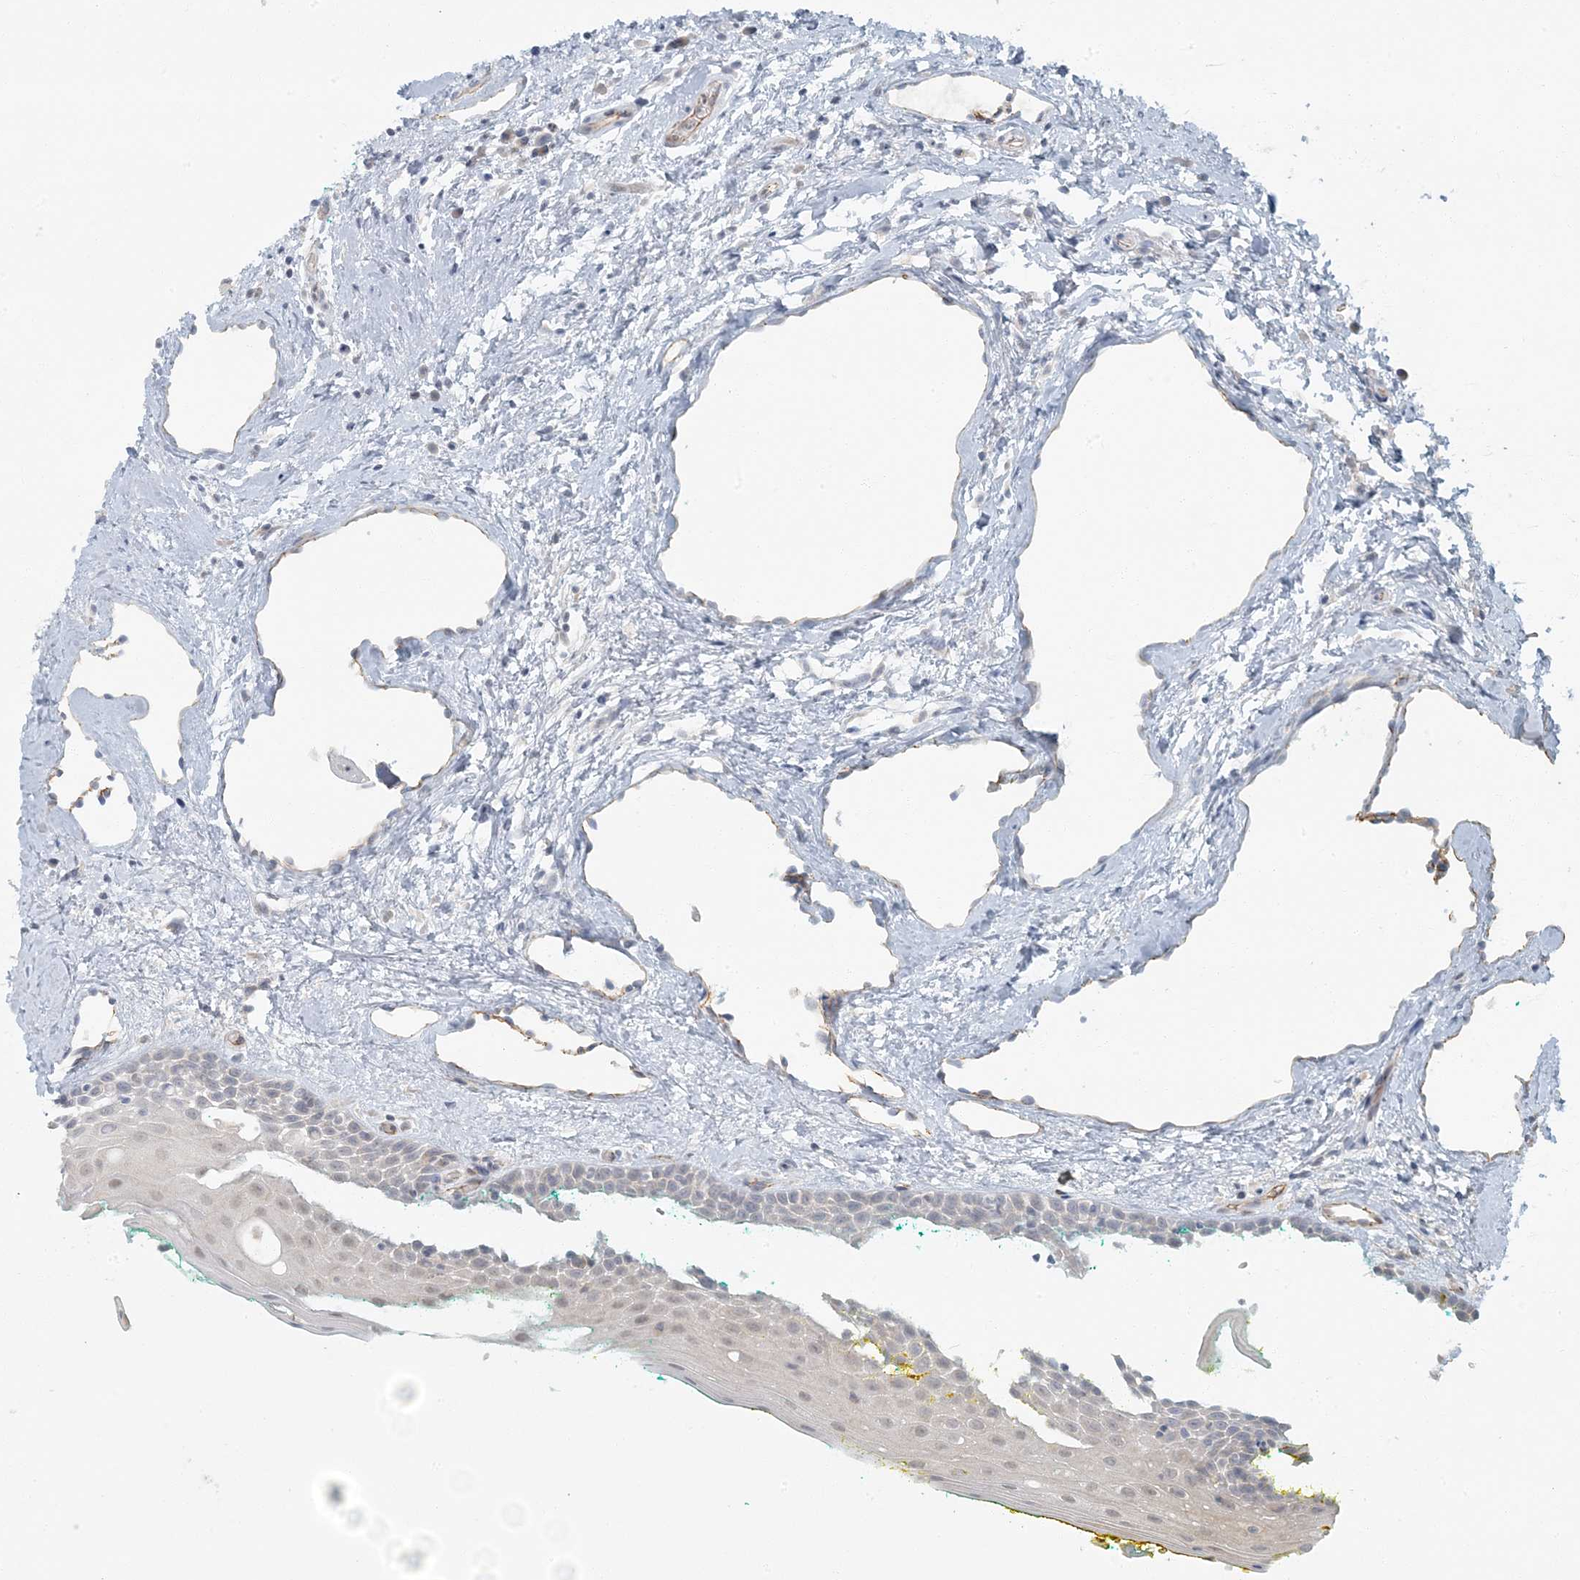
{"staining": {"intensity": "strong", "quantity": "25%-75%", "location": "nuclear"}, "tissue": "oral mucosa", "cell_type": "Squamous epithelial cells", "image_type": "normal", "snomed": [{"axis": "morphology", "description": "Normal tissue, NOS"}, {"axis": "topography", "description": "Oral tissue"}], "caption": "The immunohistochemical stain labels strong nuclear positivity in squamous epithelial cells of unremarkable oral mucosa. (DAB = brown stain, brightfield microscopy at high magnification).", "gene": "AK9", "patient": {"sex": "female", "age": 70}}